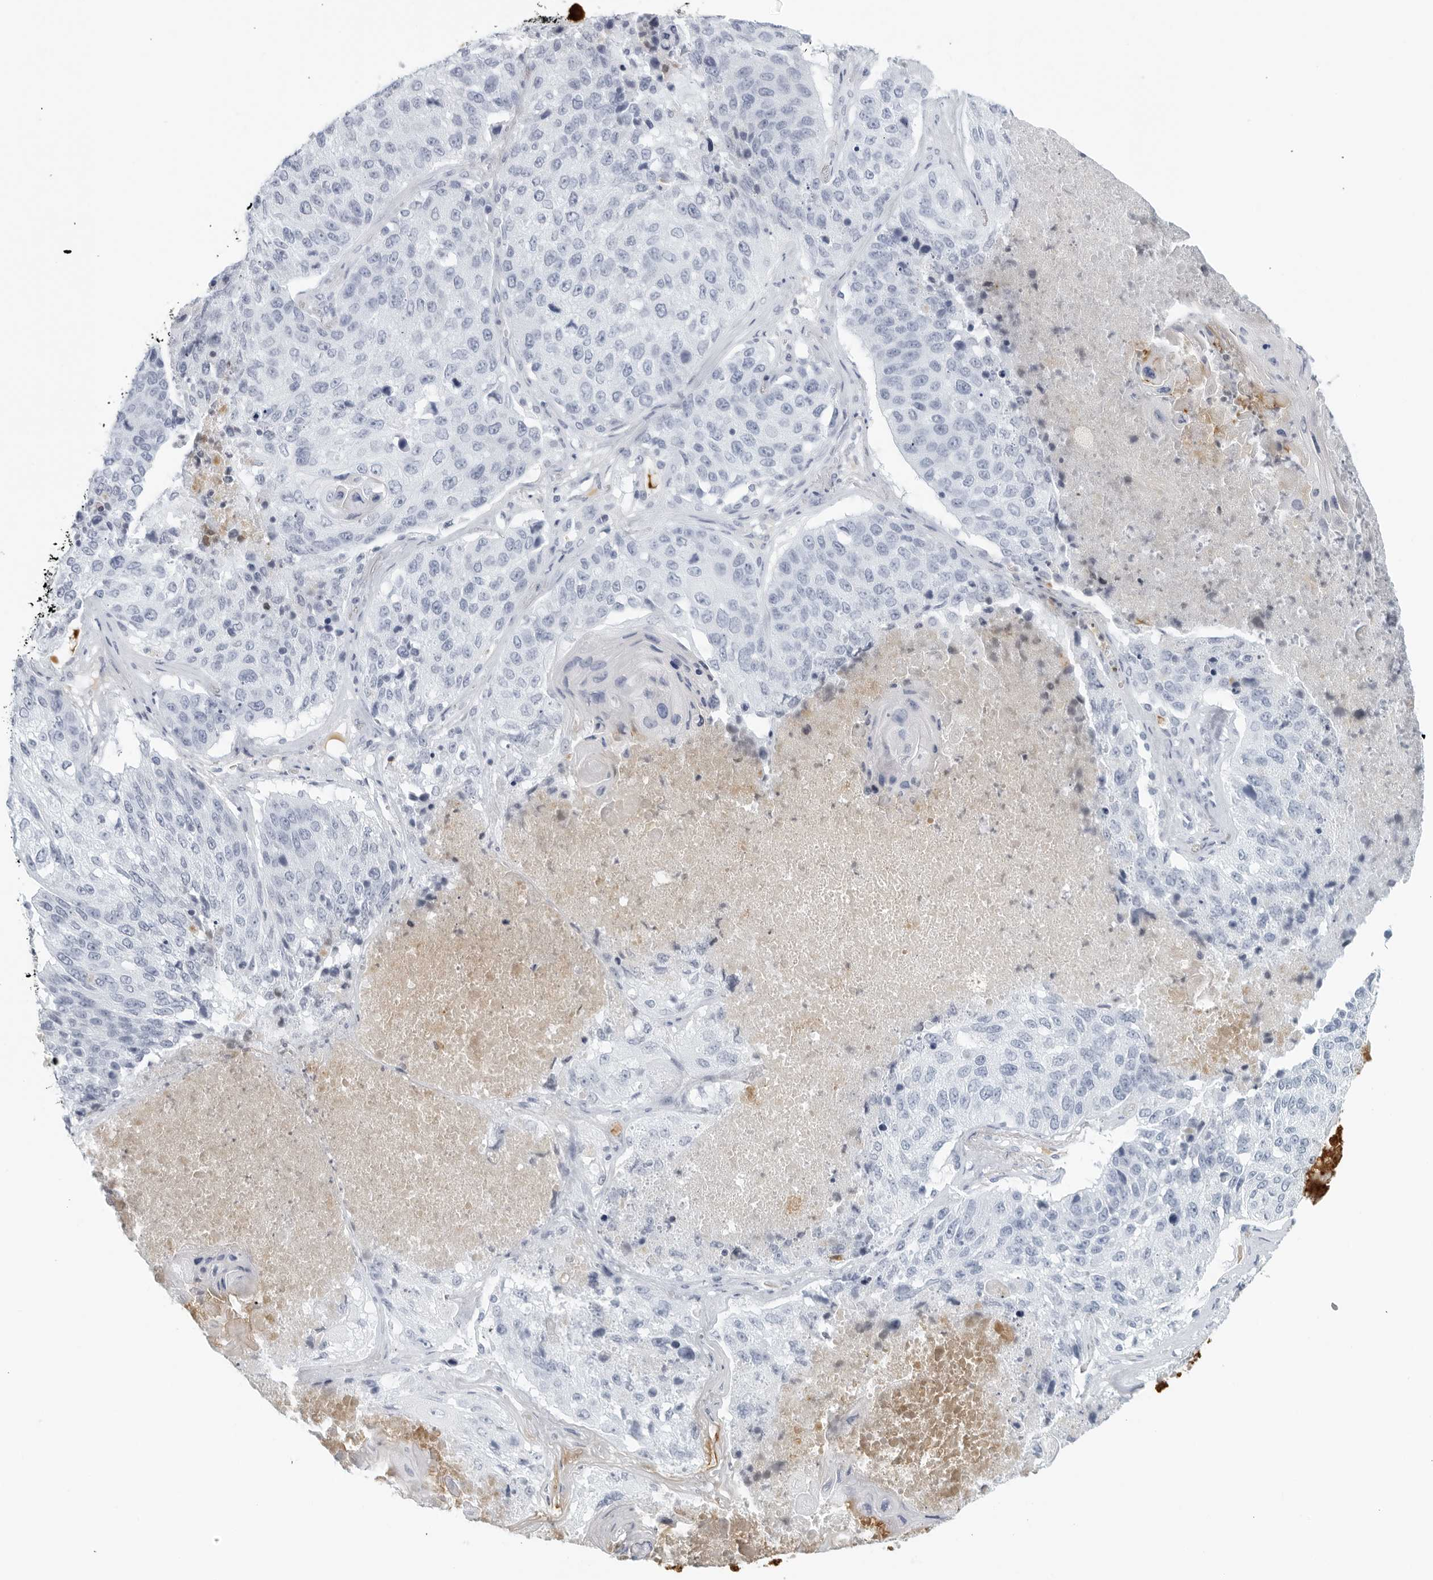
{"staining": {"intensity": "negative", "quantity": "none", "location": "none"}, "tissue": "lung cancer", "cell_type": "Tumor cells", "image_type": "cancer", "snomed": [{"axis": "morphology", "description": "Squamous cell carcinoma, NOS"}, {"axis": "topography", "description": "Lung"}], "caption": "The immunohistochemistry image has no significant expression in tumor cells of lung cancer (squamous cell carcinoma) tissue. (Stains: DAB (3,3'-diaminobenzidine) IHC with hematoxylin counter stain, Microscopy: brightfield microscopy at high magnification).", "gene": "FGG", "patient": {"sex": "male", "age": 61}}